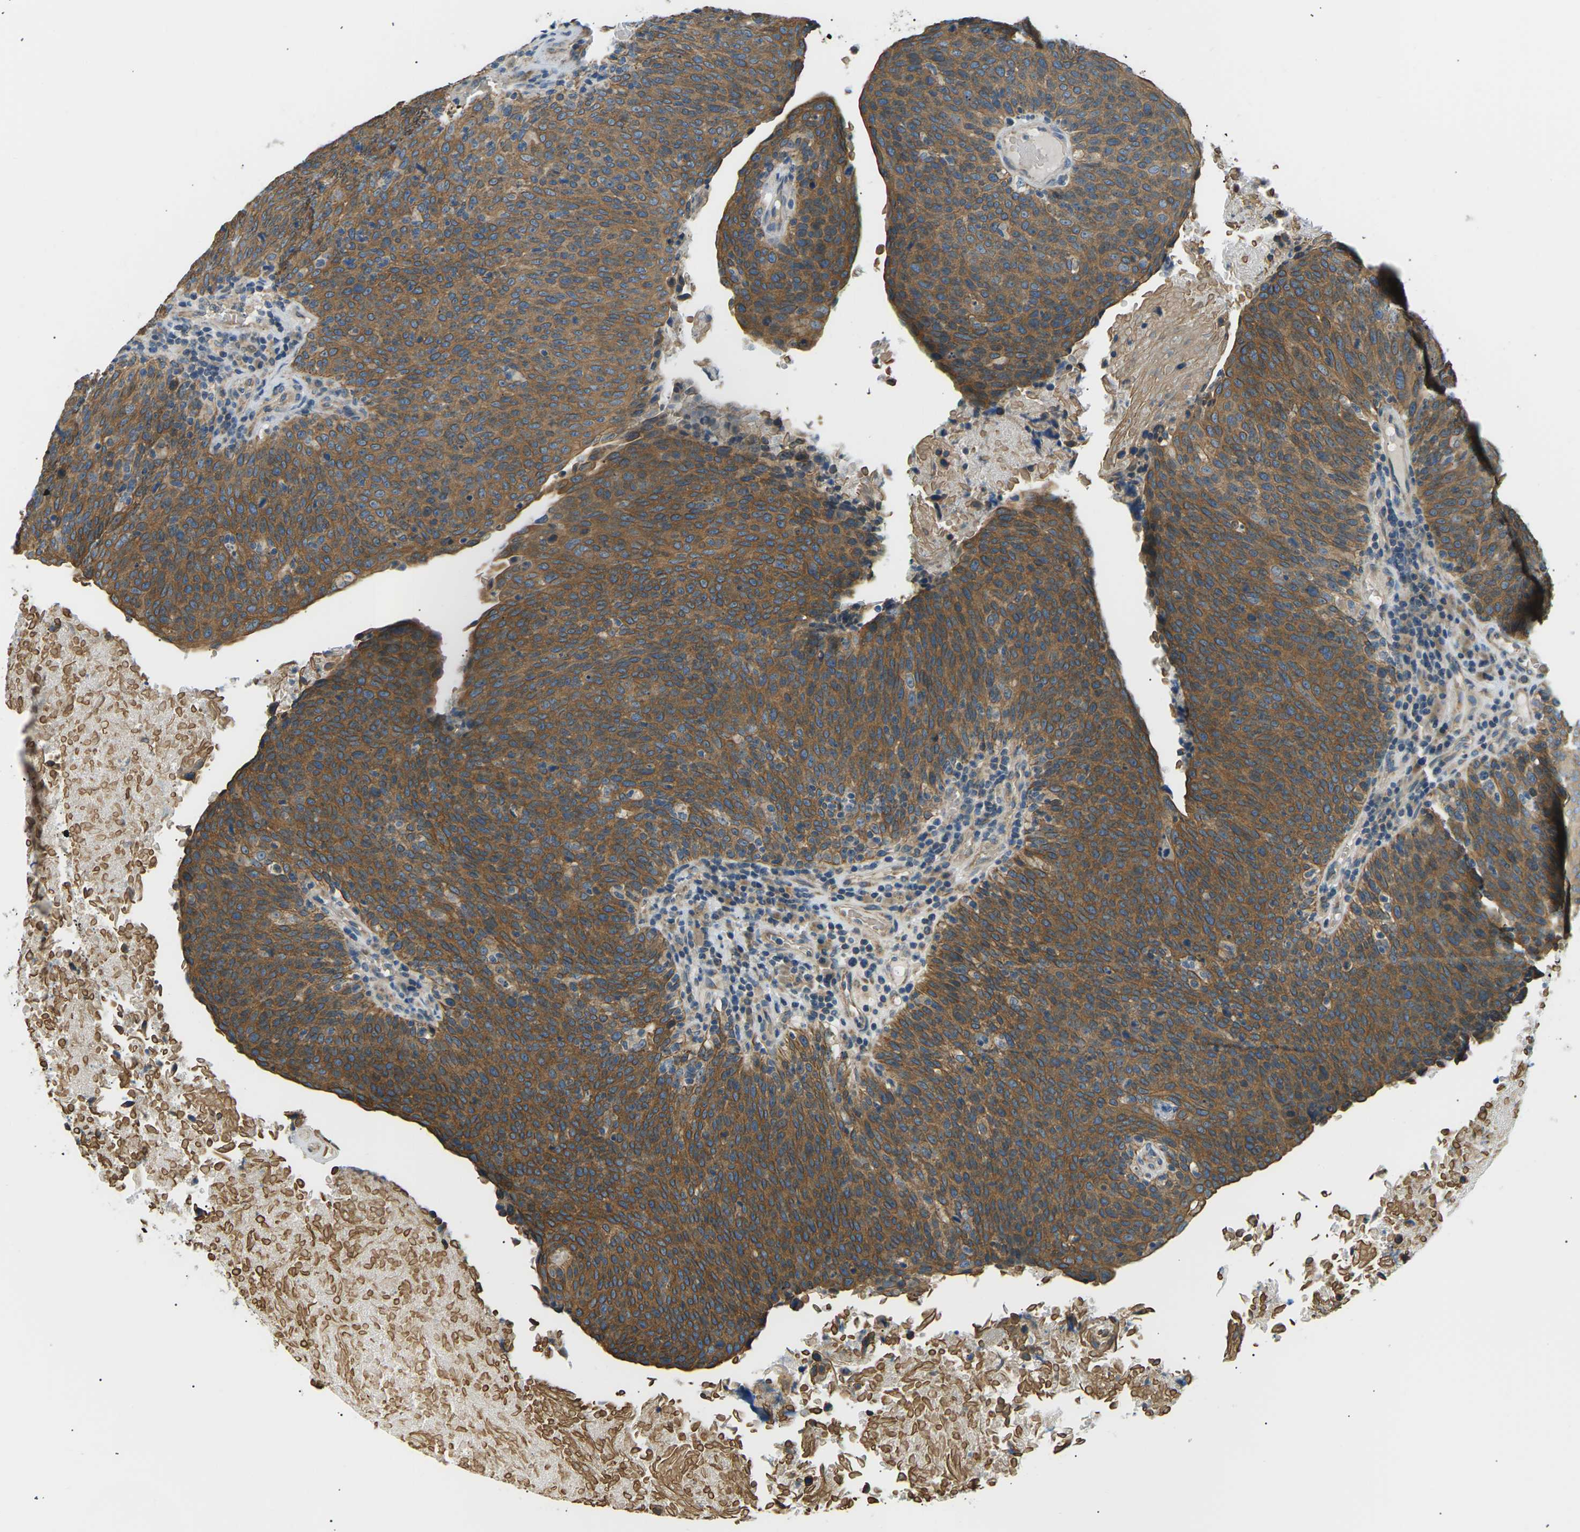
{"staining": {"intensity": "strong", "quantity": ">75%", "location": "cytoplasmic/membranous"}, "tissue": "head and neck cancer", "cell_type": "Tumor cells", "image_type": "cancer", "snomed": [{"axis": "morphology", "description": "Squamous cell carcinoma, NOS"}, {"axis": "morphology", "description": "Squamous cell carcinoma, metastatic, NOS"}, {"axis": "topography", "description": "Lymph node"}, {"axis": "topography", "description": "Head-Neck"}], "caption": "DAB immunohistochemical staining of human head and neck cancer (squamous cell carcinoma) exhibits strong cytoplasmic/membranous protein staining in approximately >75% of tumor cells. Nuclei are stained in blue.", "gene": "TBC1D8", "patient": {"sex": "male", "age": 62}}